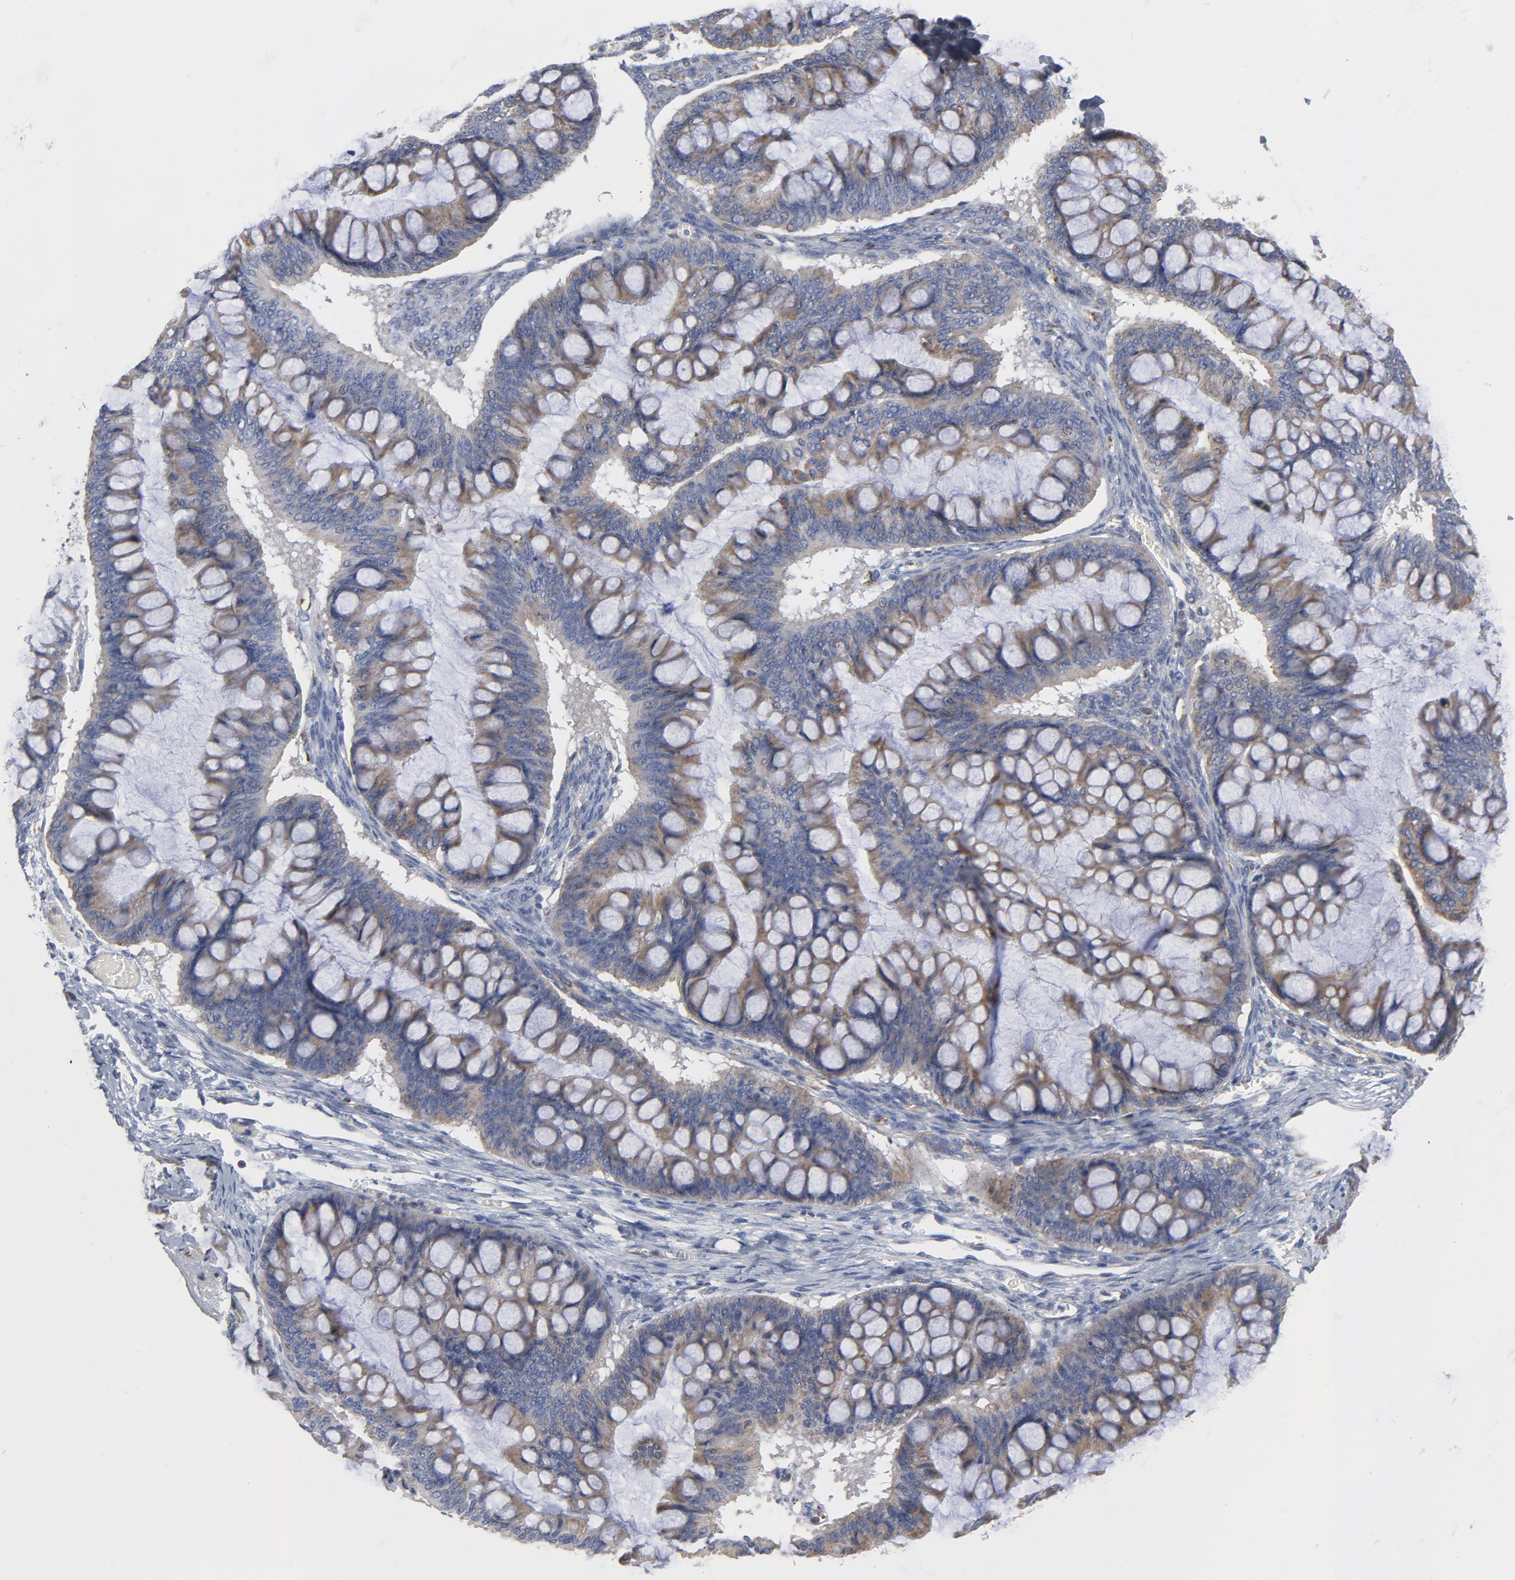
{"staining": {"intensity": "weak", "quantity": ">75%", "location": "cytoplasmic/membranous"}, "tissue": "ovarian cancer", "cell_type": "Tumor cells", "image_type": "cancer", "snomed": [{"axis": "morphology", "description": "Cystadenocarcinoma, mucinous, NOS"}, {"axis": "topography", "description": "Ovary"}], "caption": "Ovarian mucinous cystadenocarcinoma stained for a protein (brown) reveals weak cytoplasmic/membranous positive staining in approximately >75% of tumor cells.", "gene": "OXA1L", "patient": {"sex": "female", "age": 73}}